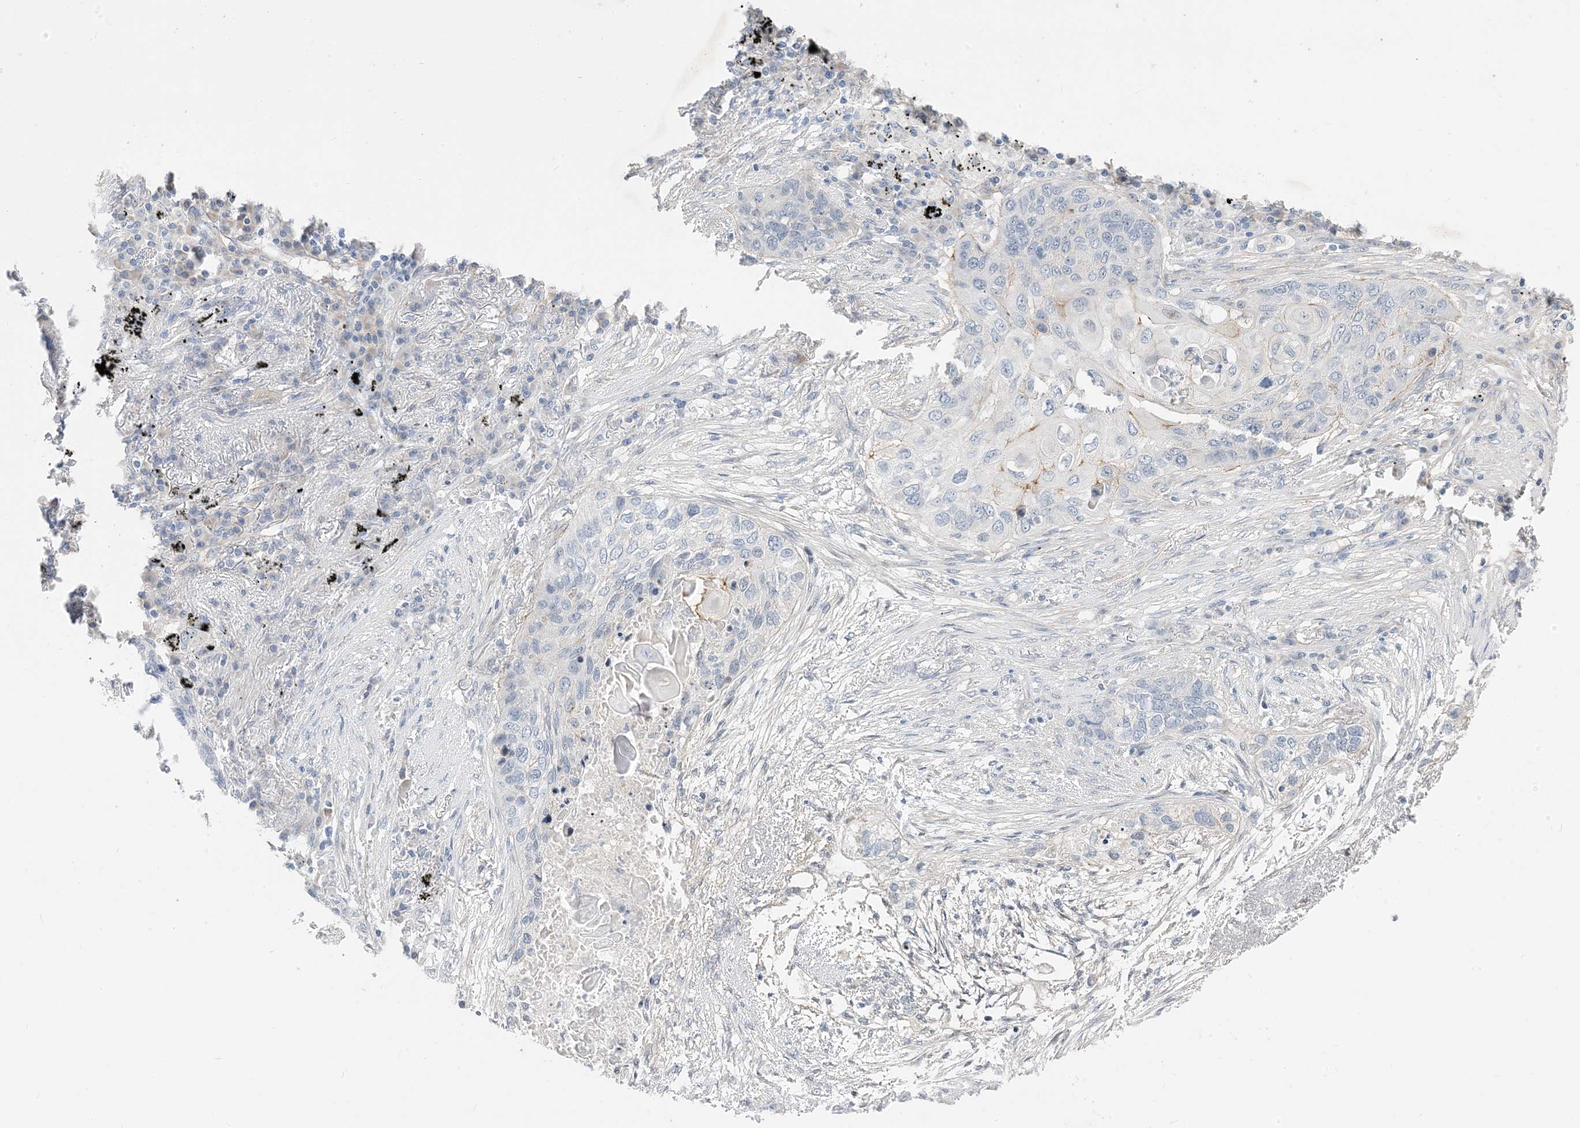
{"staining": {"intensity": "negative", "quantity": "none", "location": "none"}, "tissue": "lung cancer", "cell_type": "Tumor cells", "image_type": "cancer", "snomed": [{"axis": "morphology", "description": "Squamous cell carcinoma, NOS"}, {"axis": "topography", "description": "Lung"}], "caption": "Immunohistochemical staining of human squamous cell carcinoma (lung) exhibits no significant staining in tumor cells. The staining was performed using DAB to visualize the protein expression in brown, while the nuclei were stained in blue with hematoxylin (Magnification: 20x).", "gene": "IL36B", "patient": {"sex": "female", "age": 63}}